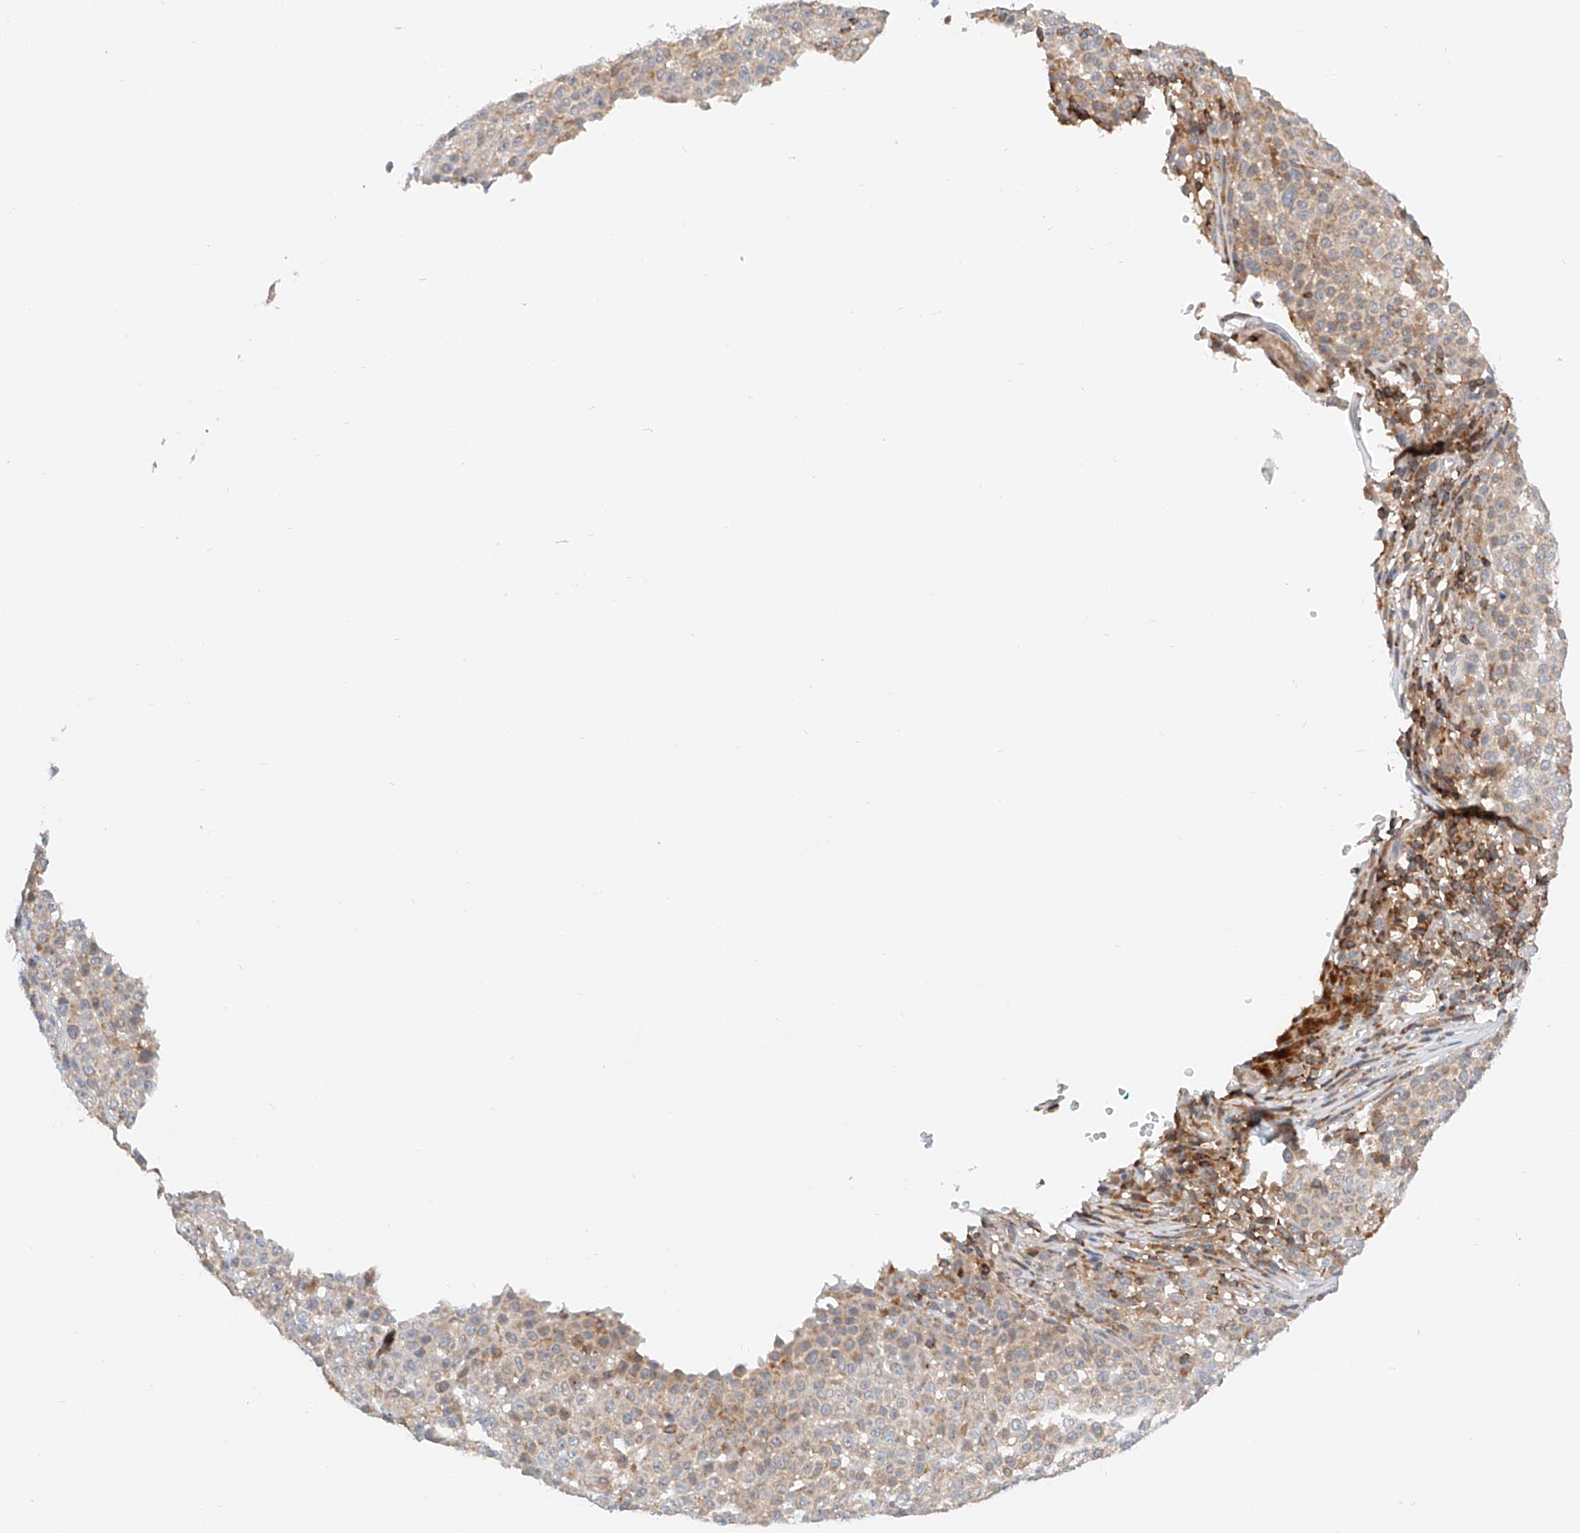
{"staining": {"intensity": "weak", "quantity": "<25%", "location": "cytoplasmic/membranous"}, "tissue": "melanoma", "cell_type": "Tumor cells", "image_type": "cancer", "snomed": [{"axis": "morphology", "description": "Malignant melanoma, NOS"}, {"axis": "topography", "description": "Skin"}], "caption": "This is an immunohistochemistry (IHC) micrograph of human melanoma. There is no expression in tumor cells.", "gene": "MFN2", "patient": {"sex": "female", "age": 94}}